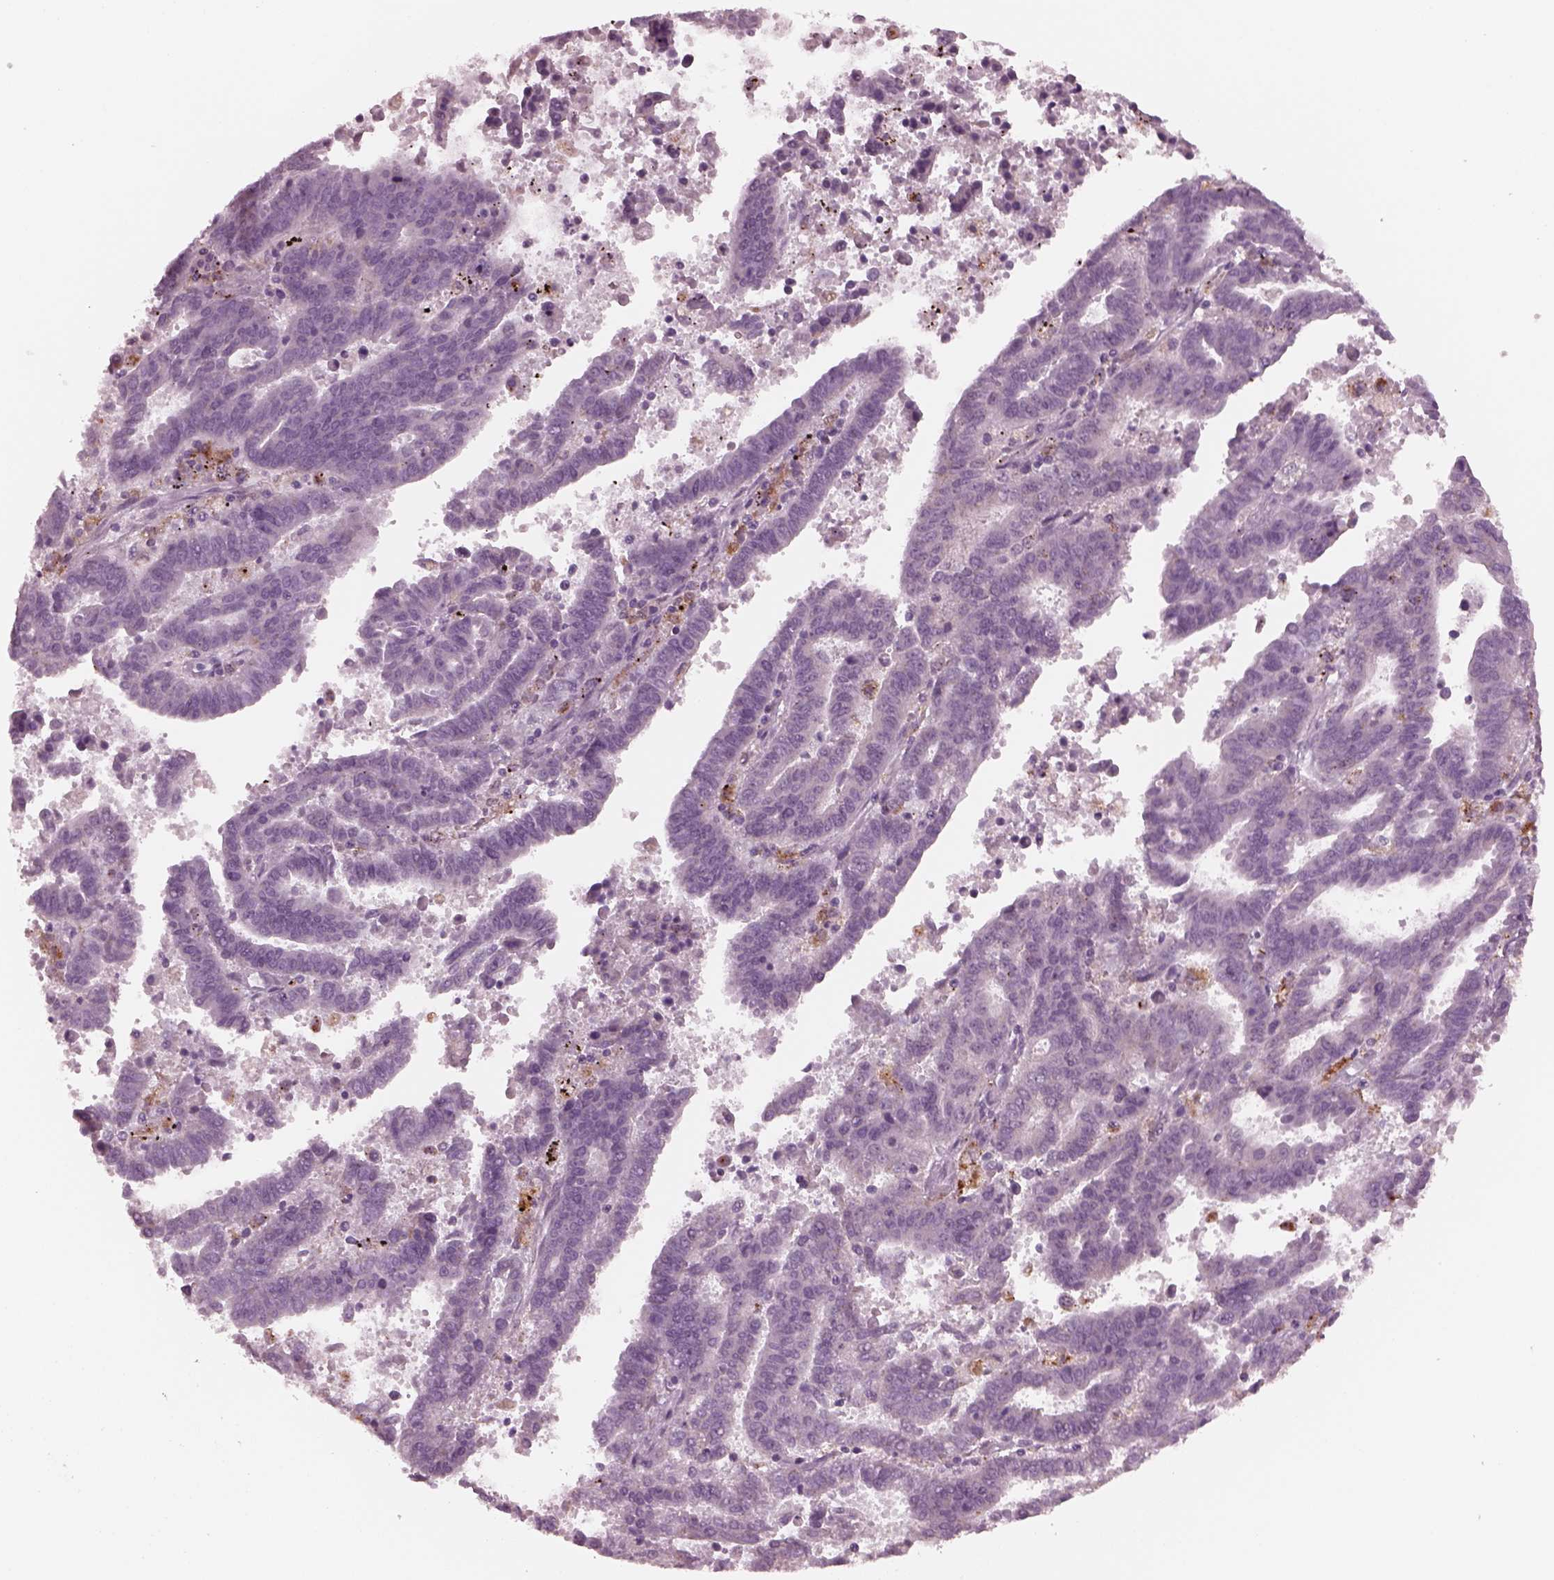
{"staining": {"intensity": "negative", "quantity": "none", "location": "none"}, "tissue": "endometrial cancer", "cell_type": "Tumor cells", "image_type": "cancer", "snomed": [{"axis": "morphology", "description": "Adenocarcinoma, NOS"}, {"axis": "topography", "description": "Uterus"}], "caption": "Tumor cells show no significant positivity in endometrial adenocarcinoma. Brightfield microscopy of immunohistochemistry (IHC) stained with DAB (3,3'-diaminobenzidine) (brown) and hematoxylin (blue), captured at high magnification.", "gene": "SLAMF8", "patient": {"sex": "female", "age": 83}}